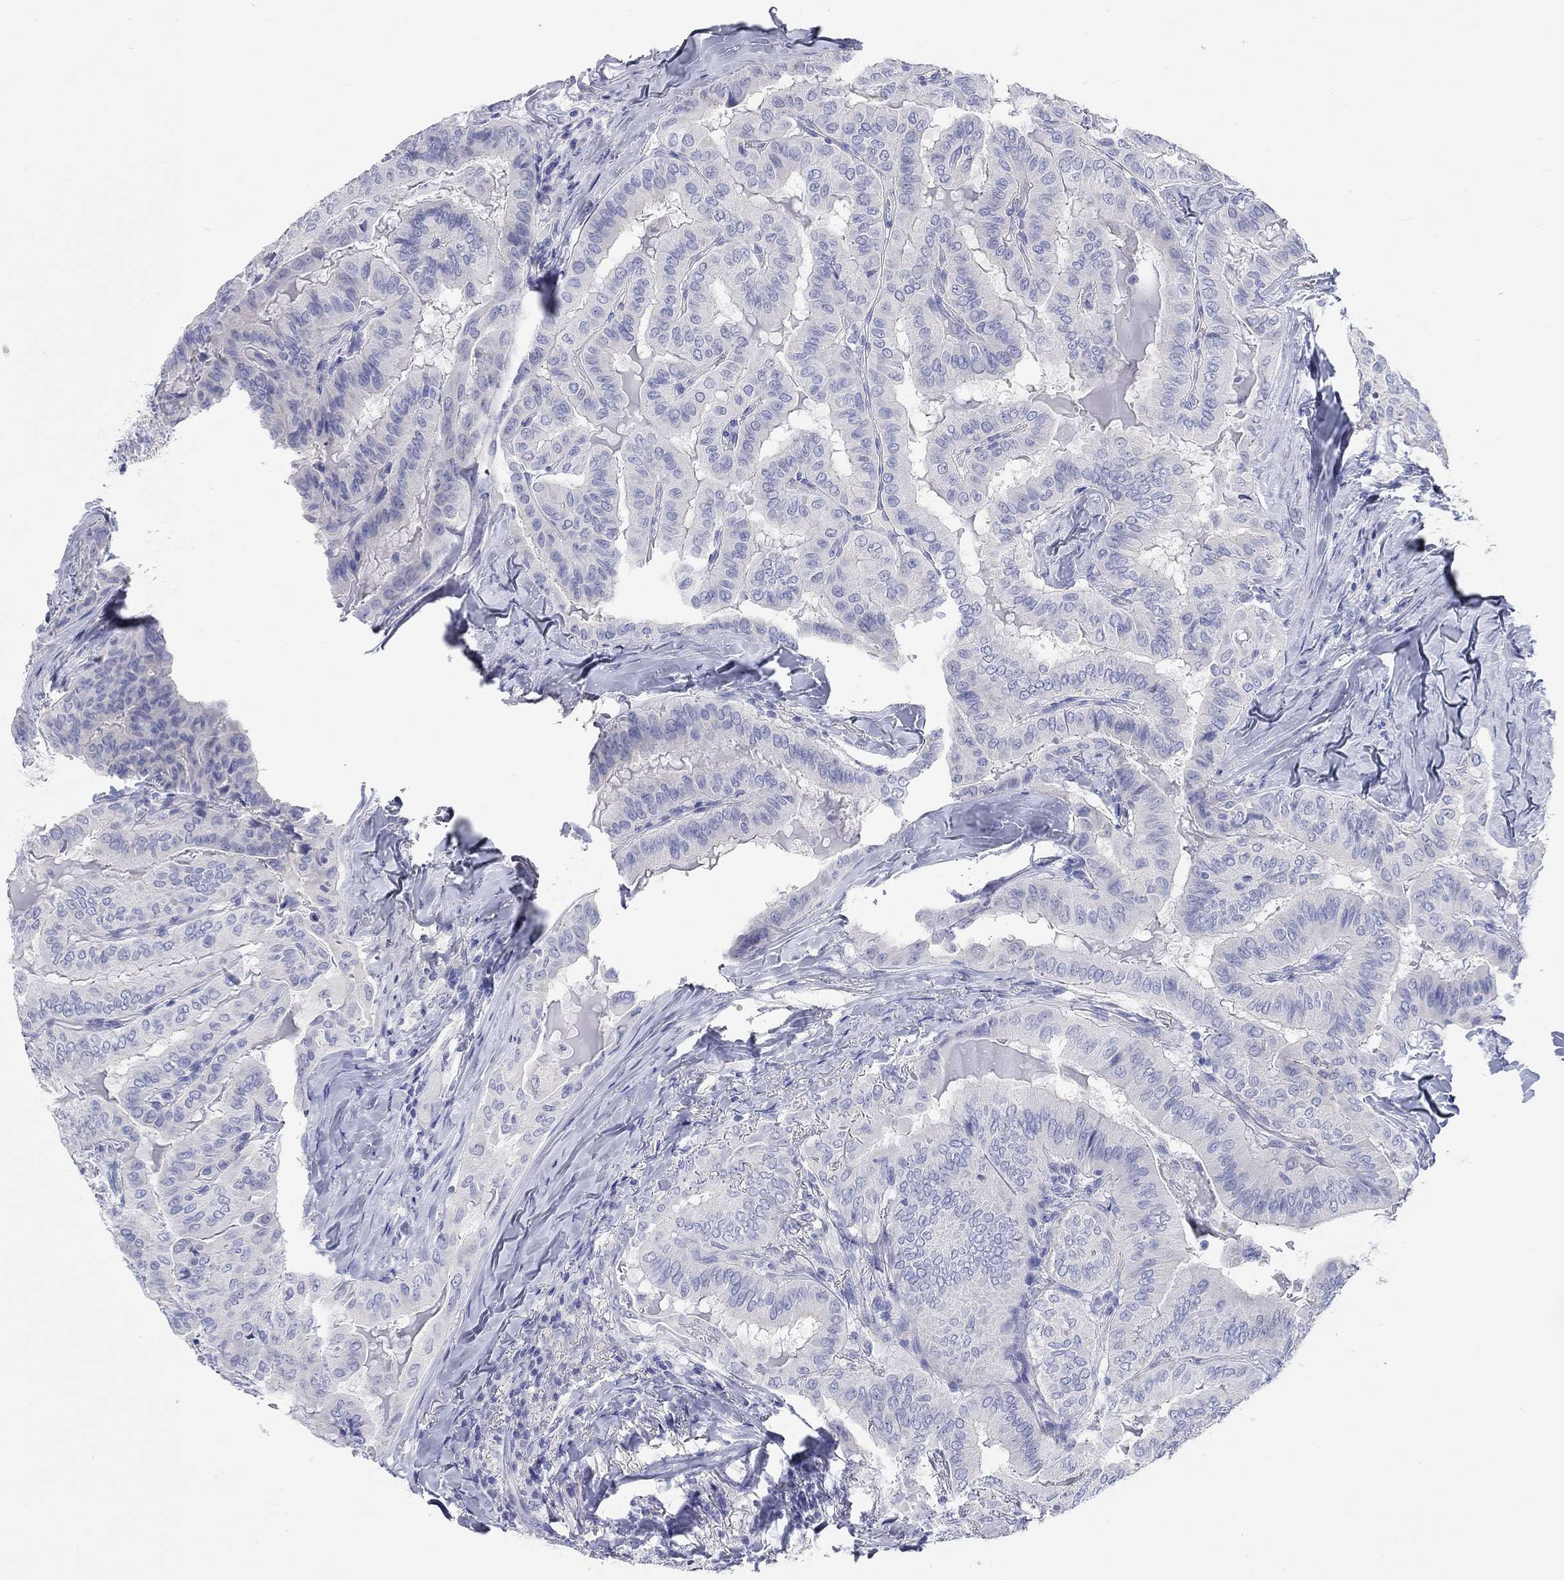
{"staining": {"intensity": "negative", "quantity": "none", "location": "none"}, "tissue": "thyroid cancer", "cell_type": "Tumor cells", "image_type": "cancer", "snomed": [{"axis": "morphology", "description": "Papillary adenocarcinoma, NOS"}, {"axis": "topography", "description": "Thyroid gland"}], "caption": "Thyroid cancer was stained to show a protein in brown. There is no significant positivity in tumor cells. The staining is performed using DAB (3,3'-diaminobenzidine) brown chromogen with nuclei counter-stained in using hematoxylin.", "gene": "SPATA9", "patient": {"sex": "female", "age": 68}}